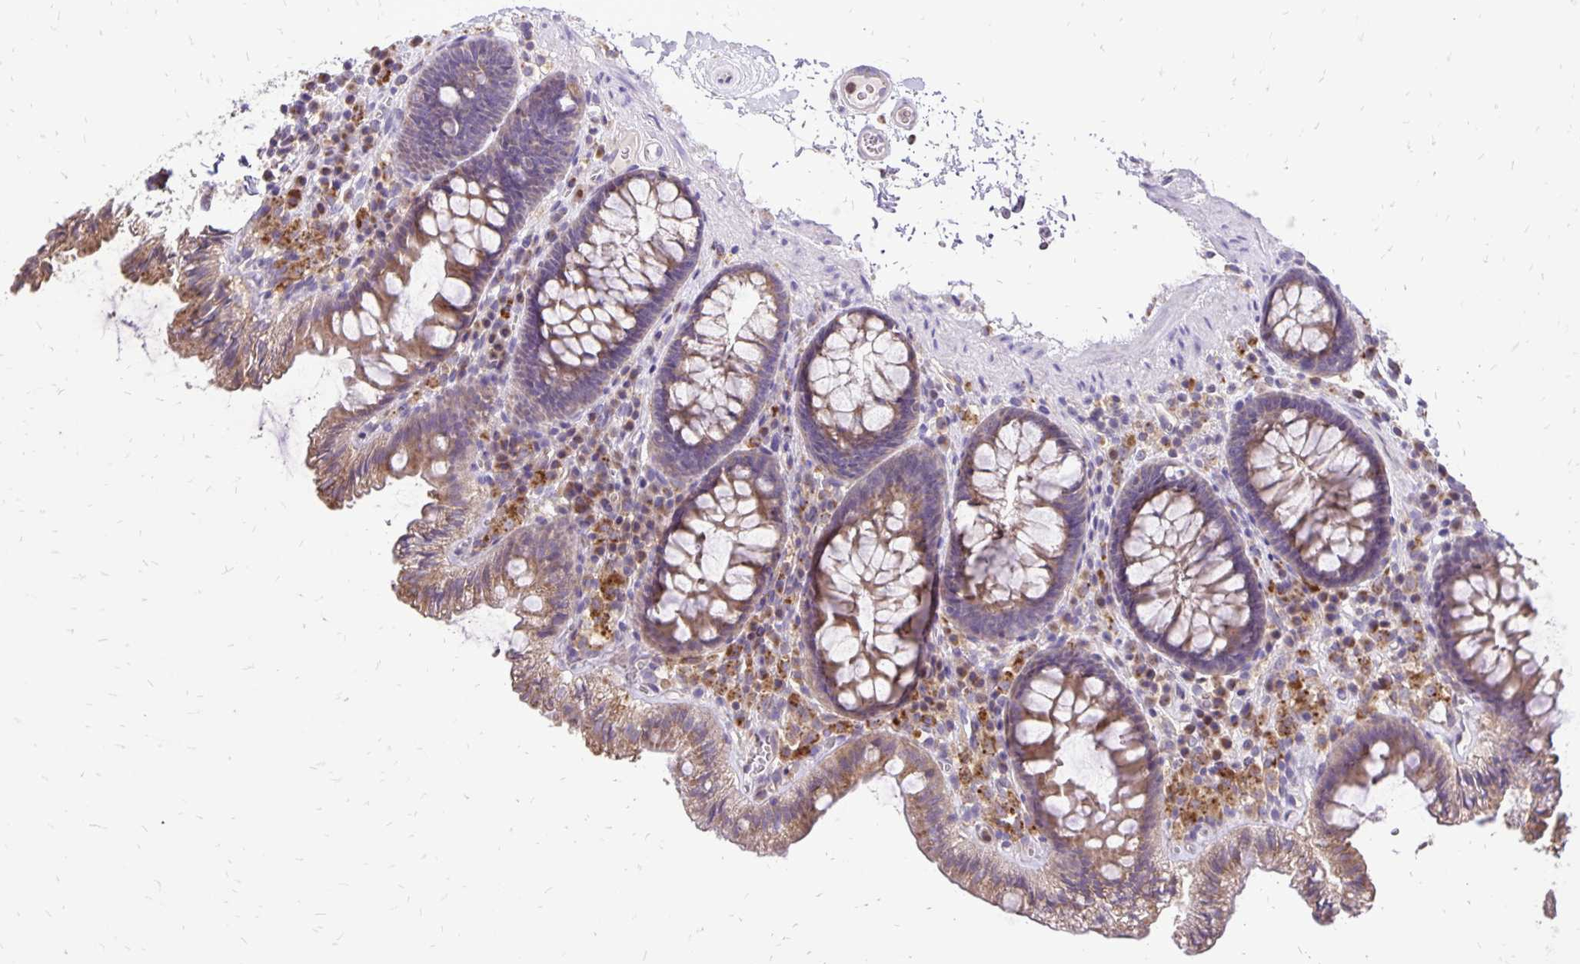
{"staining": {"intensity": "negative", "quantity": "none", "location": "none"}, "tissue": "colon", "cell_type": "Endothelial cells", "image_type": "normal", "snomed": [{"axis": "morphology", "description": "Normal tissue, NOS"}, {"axis": "topography", "description": "Colon"}, {"axis": "topography", "description": "Peripheral nerve tissue"}], "caption": "The micrograph shows no significant expression in endothelial cells of colon.", "gene": "EIF5A", "patient": {"sex": "male", "age": 84}}